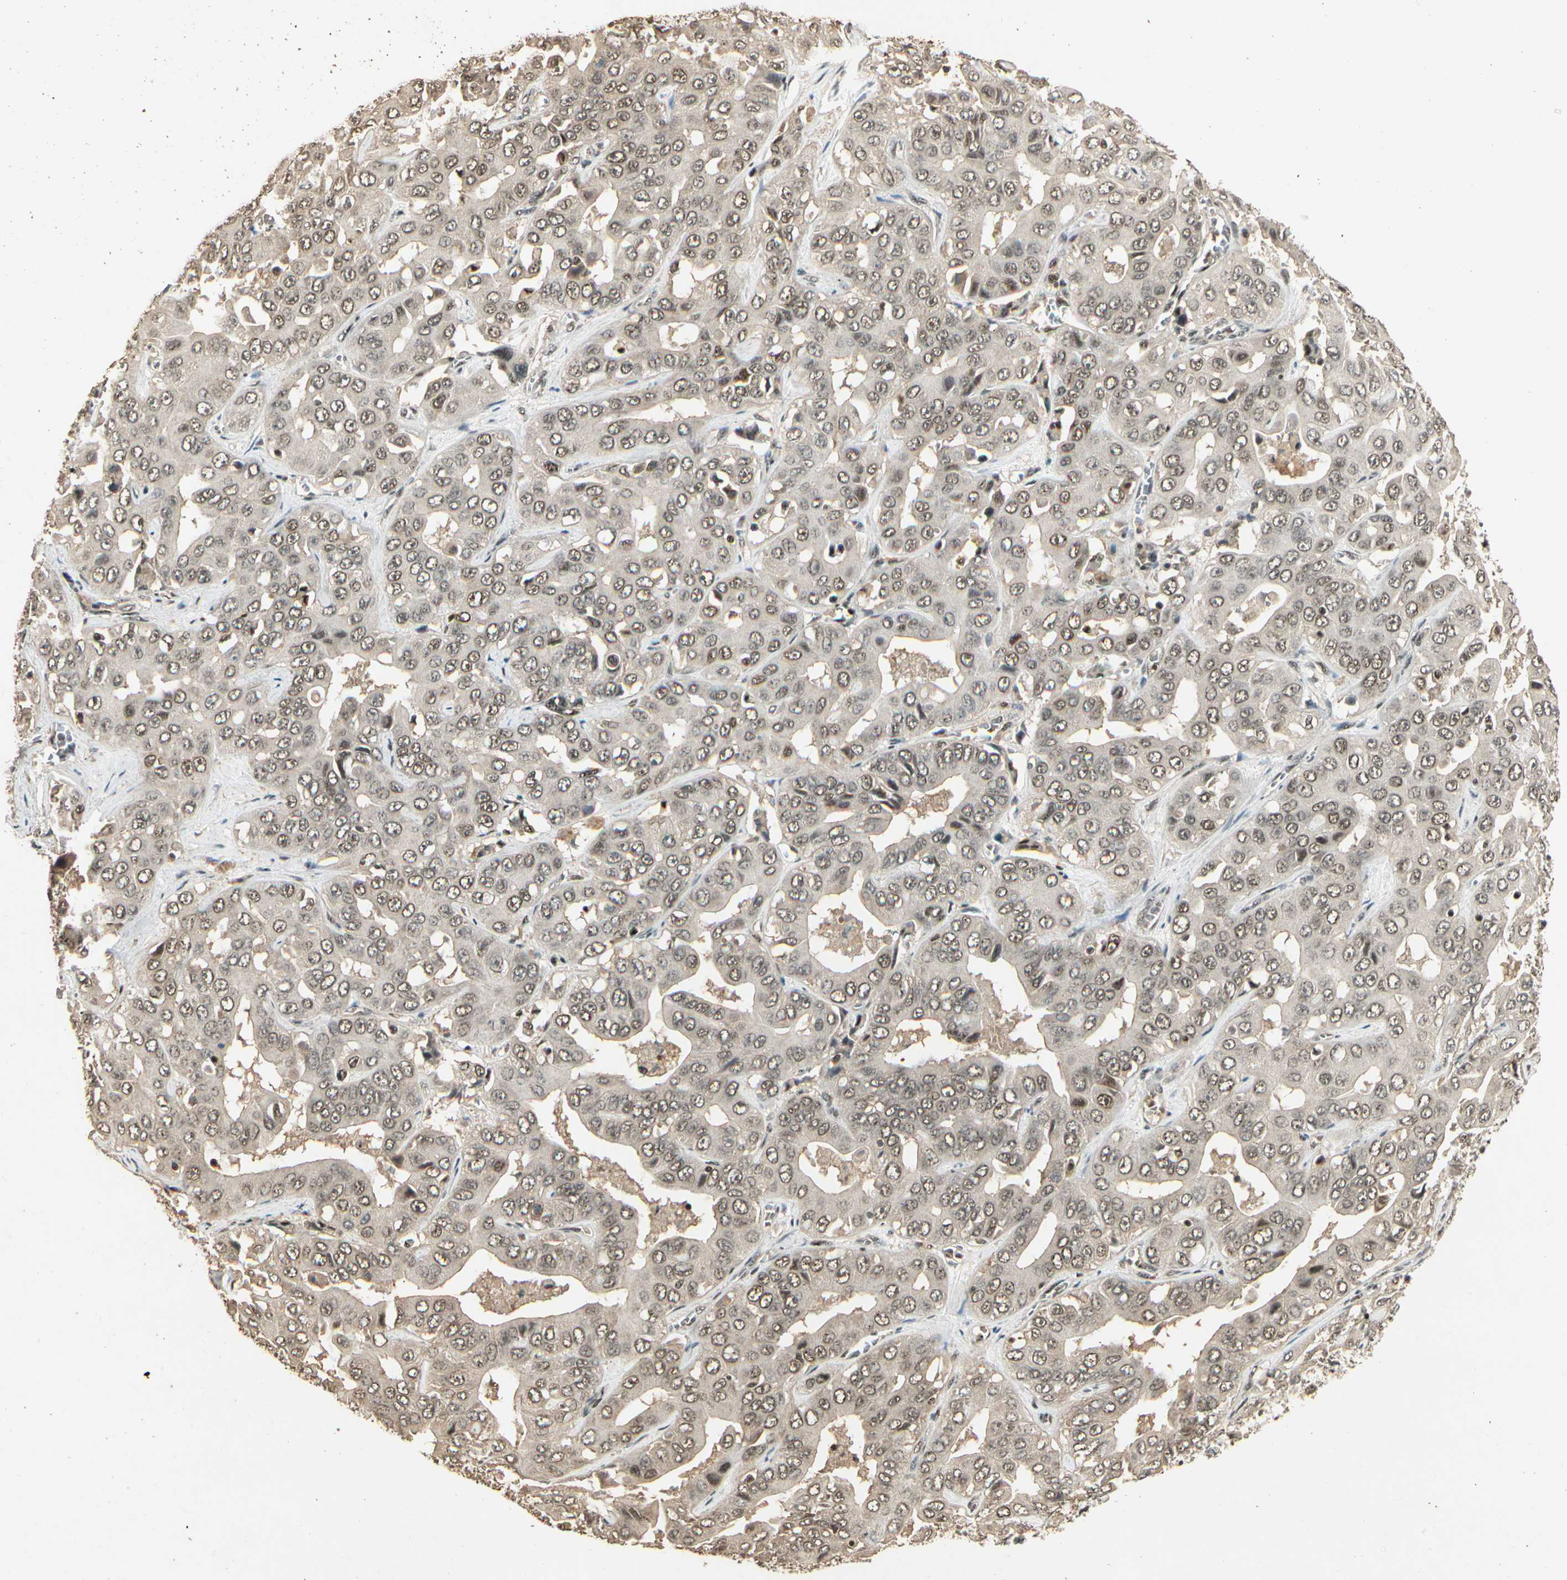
{"staining": {"intensity": "moderate", "quantity": ">75%", "location": "cytoplasmic/membranous,nuclear"}, "tissue": "liver cancer", "cell_type": "Tumor cells", "image_type": "cancer", "snomed": [{"axis": "morphology", "description": "Cholangiocarcinoma"}, {"axis": "topography", "description": "Liver"}], "caption": "Immunohistochemical staining of cholangiocarcinoma (liver) reveals medium levels of moderate cytoplasmic/membranous and nuclear staining in about >75% of tumor cells.", "gene": "RBM25", "patient": {"sex": "female", "age": 52}}